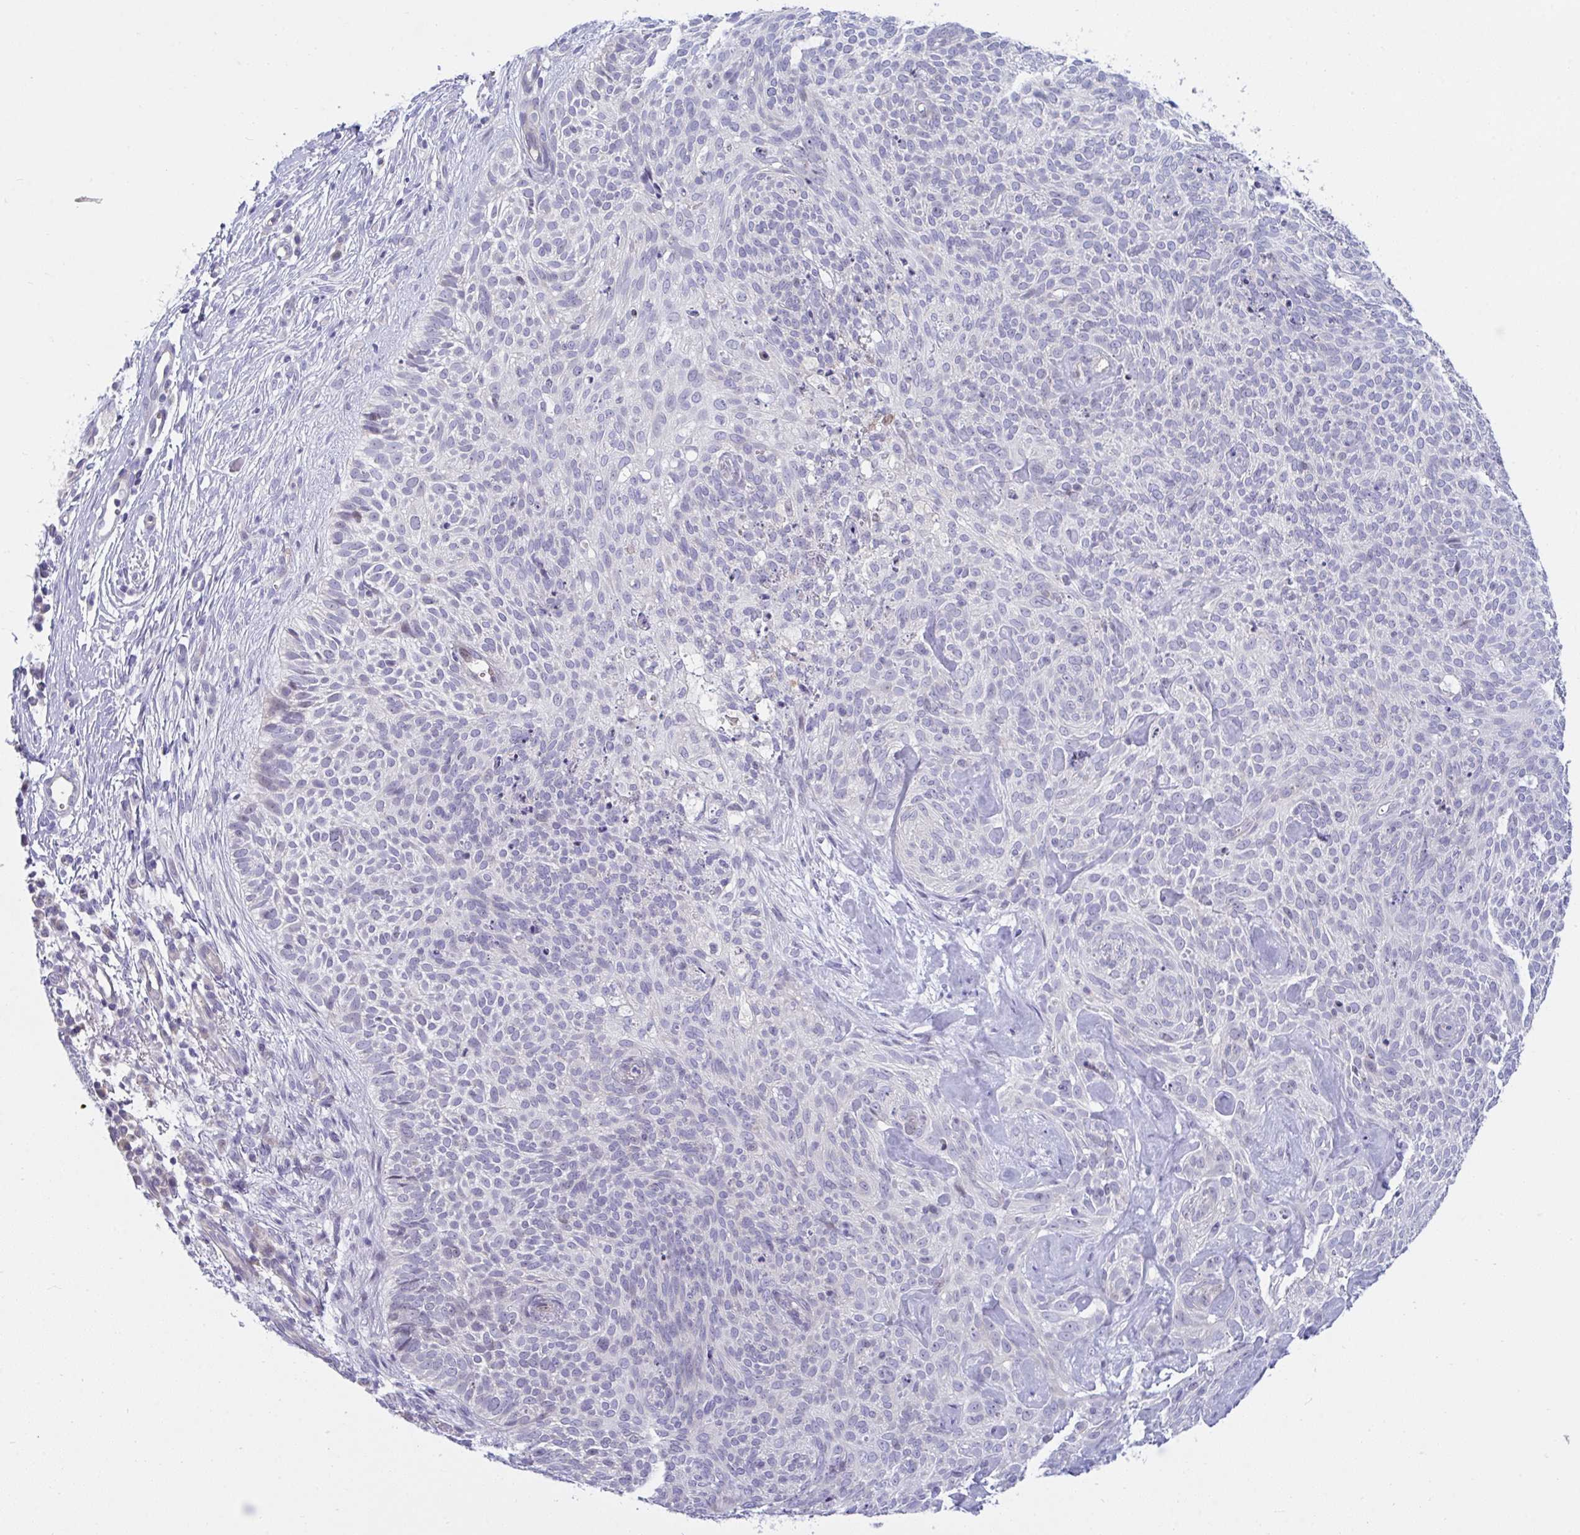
{"staining": {"intensity": "negative", "quantity": "none", "location": "none"}, "tissue": "skin cancer", "cell_type": "Tumor cells", "image_type": "cancer", "snomed": [{"axis": "morphology", "description": "Basal cell carcinoma"}, {"axis": "topography", "description": "Skin"}, {"axis": "topography", "description": "Skin of face"}], "caption": "Micrograph shows no protein positivity in tumor cells of skin cancer (basal cell carcinoma) tissue.", "gene": "CENPQ", "patient": {"sex": "female", "age": 82}}